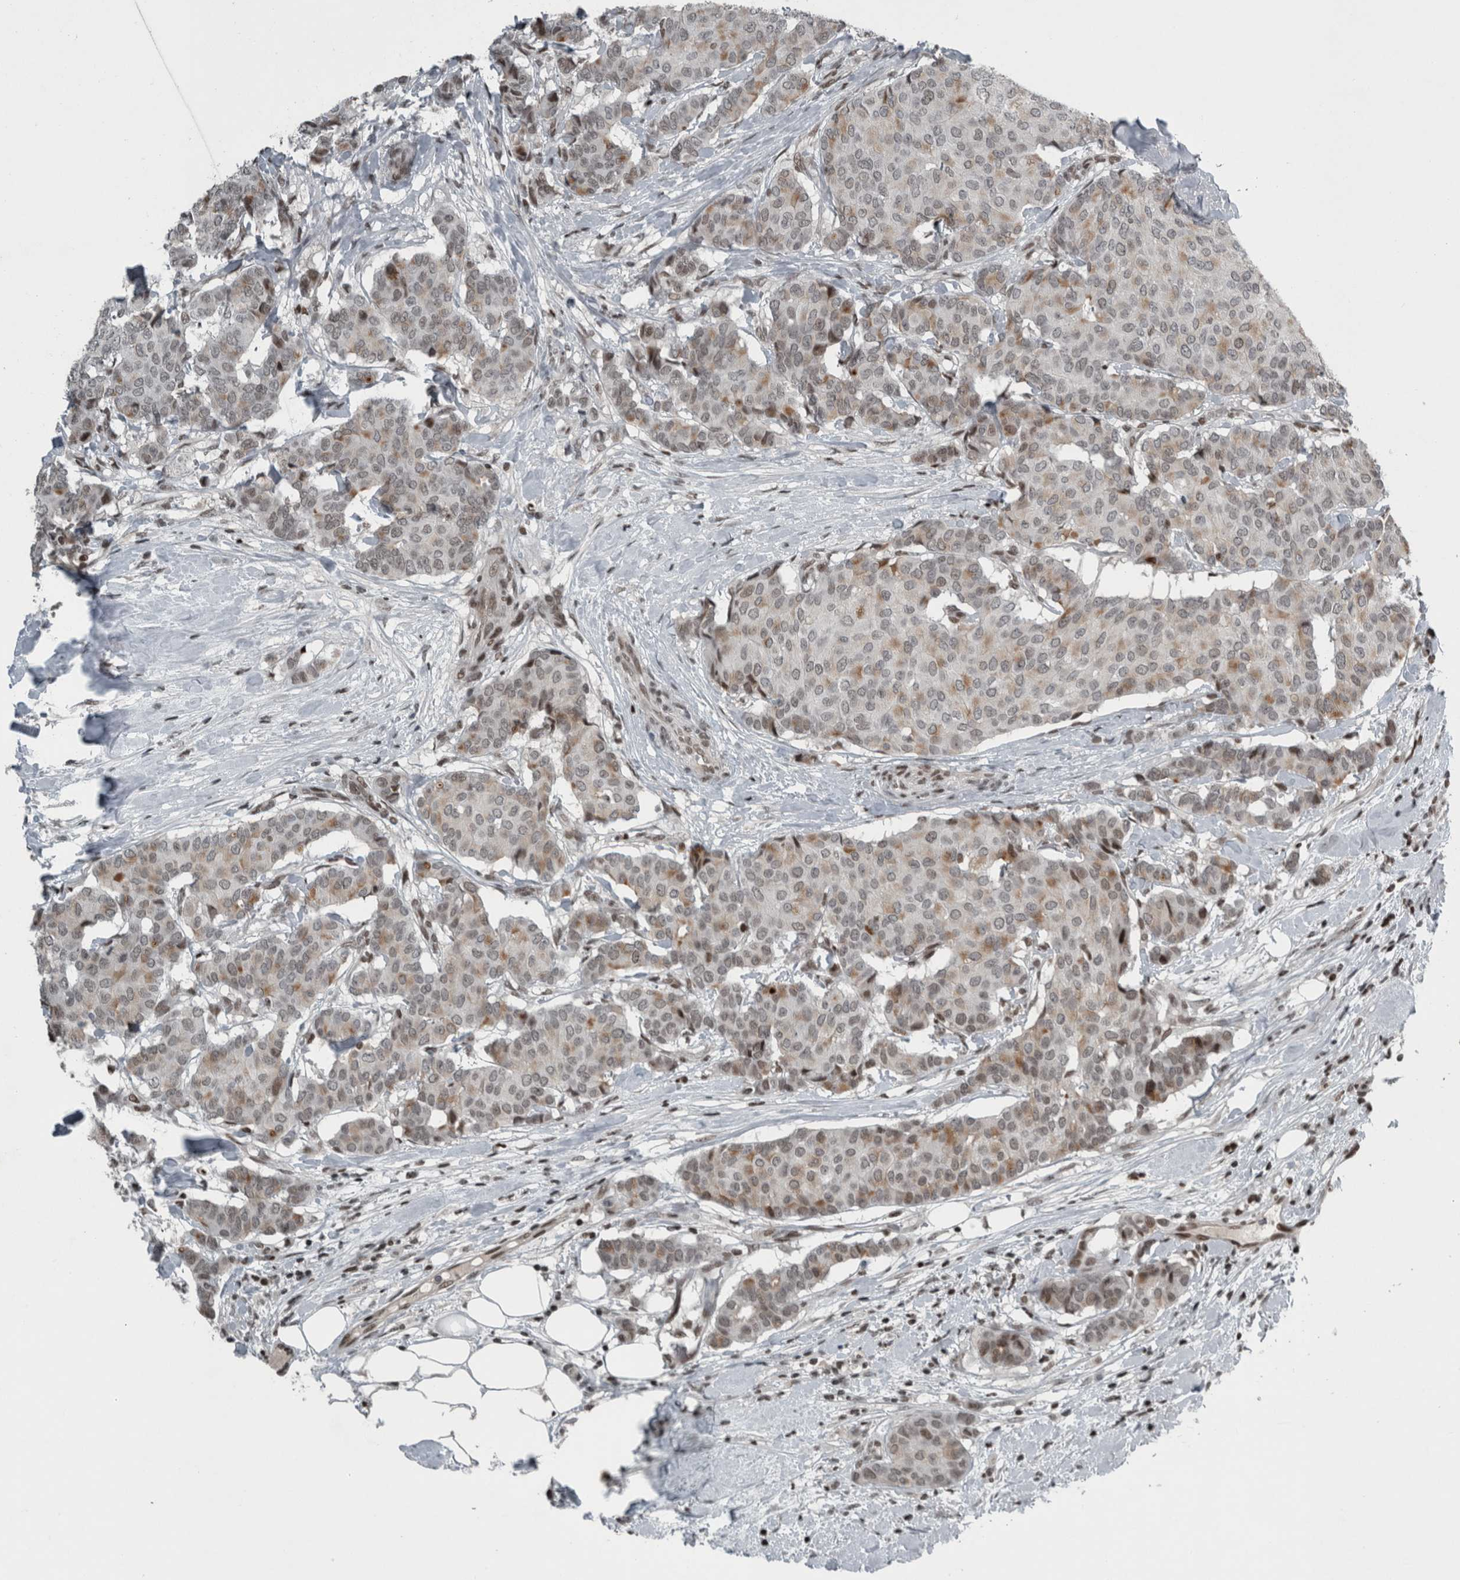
{"staining": {"intensity": "weak", "quantity": ">75%", "location": "cytoplasmic/membranous,nuclear"}, "tissue": "breast cancer", "cell_type": "Tumor cells", "image_type": "cancer", "snomed": [{"axis": "morphology", "description": "Duct carcinoma"}, {"axis": "topography", "description": "Breast"}], "caption": "Breast cancer (invasive ductal carcinoma) tissue demonstrates weak cytoplasmic/membranous and nuclear positivity in approximately >75% of tumor cells", "gene": "UNC50", "patient": {"sex": "female", "age": 75}}